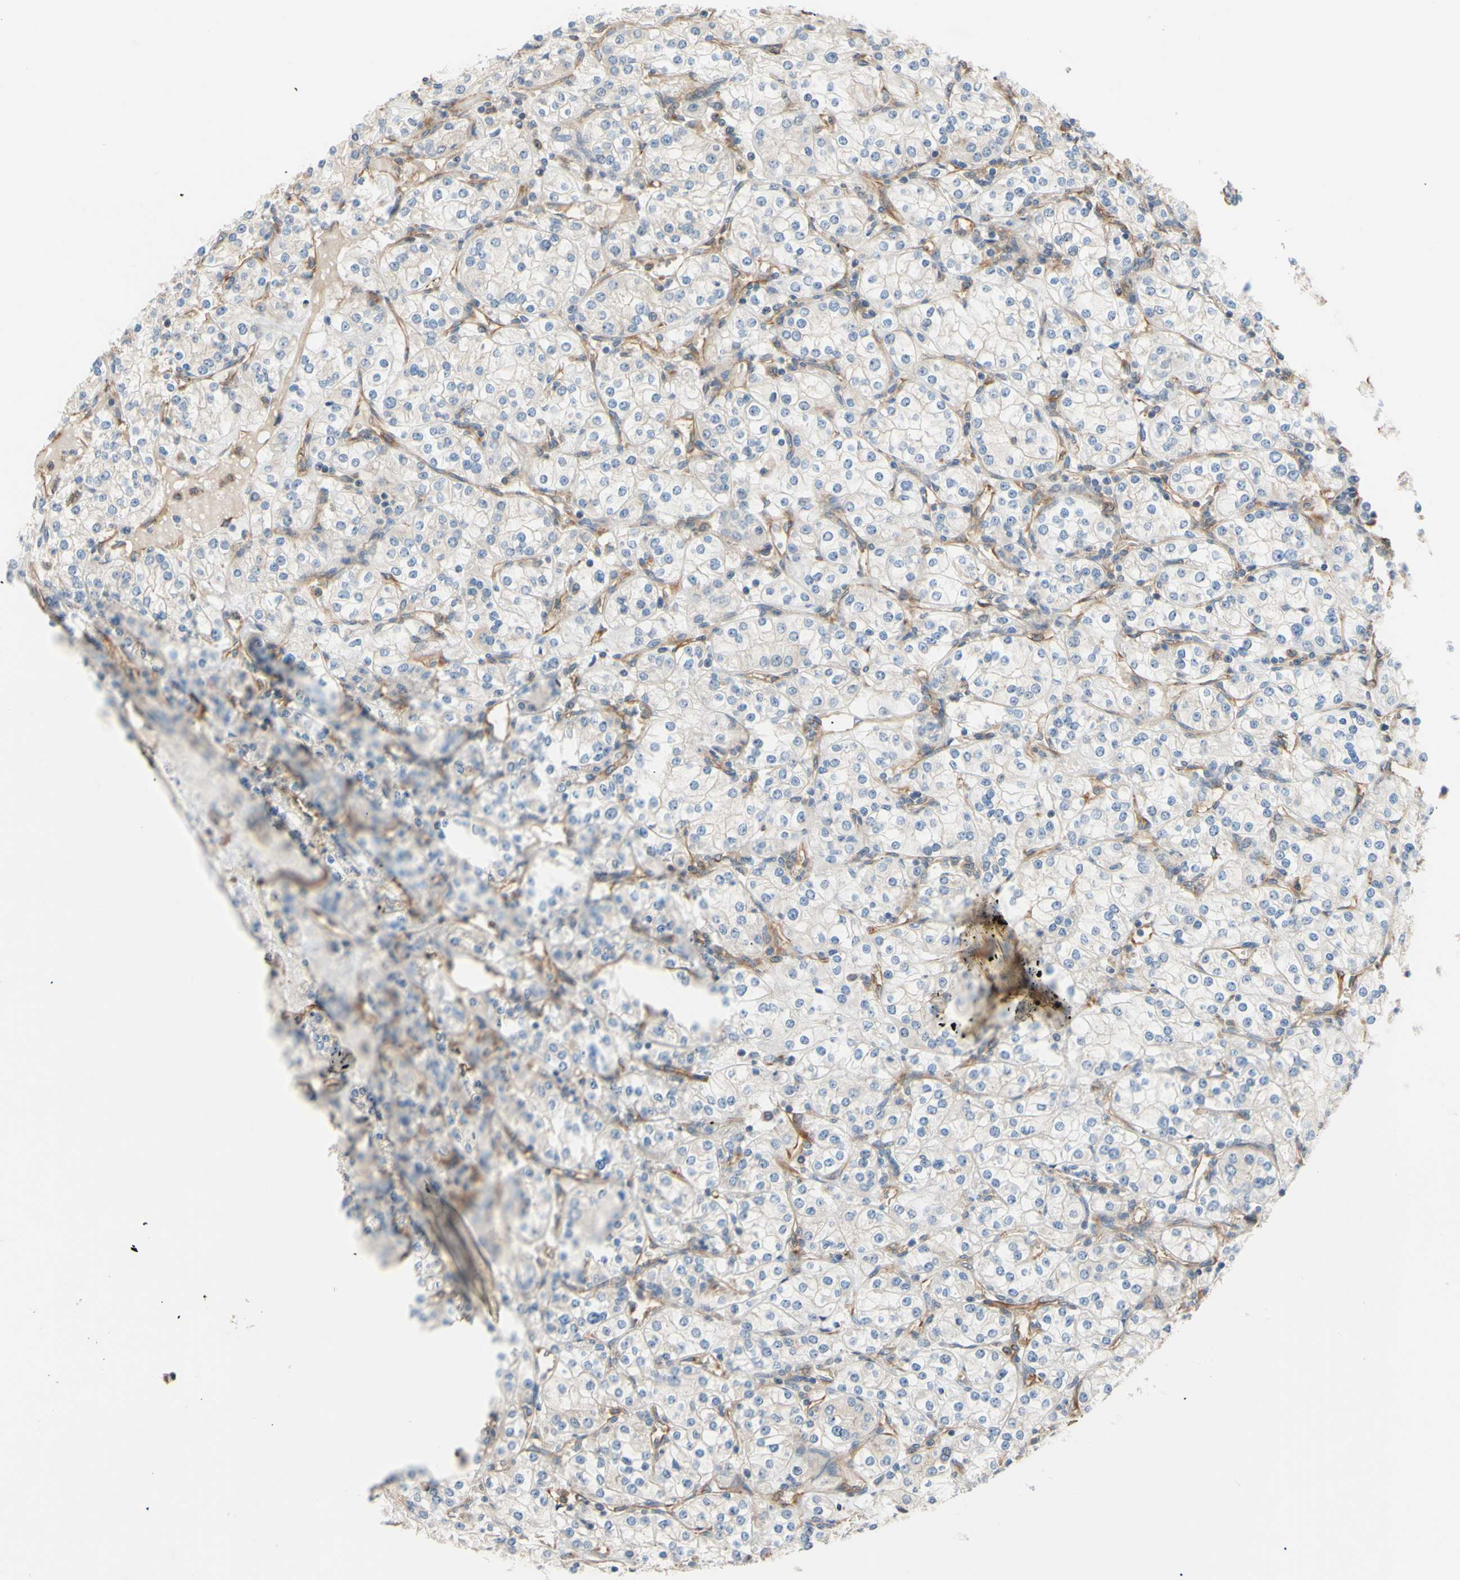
{"staining": {"intensity": "negative", "quantity": "none", "location": "none"}, "tissue": "renal cancer", "cell_type": "Tumor cells", "image_type": "cancer", "snomed": [{"axis": "morphology", "description": "Adenocarcinoma, NOS"}, {"axis": "topography", "description": "Kidney"}], "caption": "The histopathology image reveals no staining of tumor cells in adenocarcinoma (renal).", "gene": "DYNLRB1", "patient": {"sex": "male", "age": 77}}